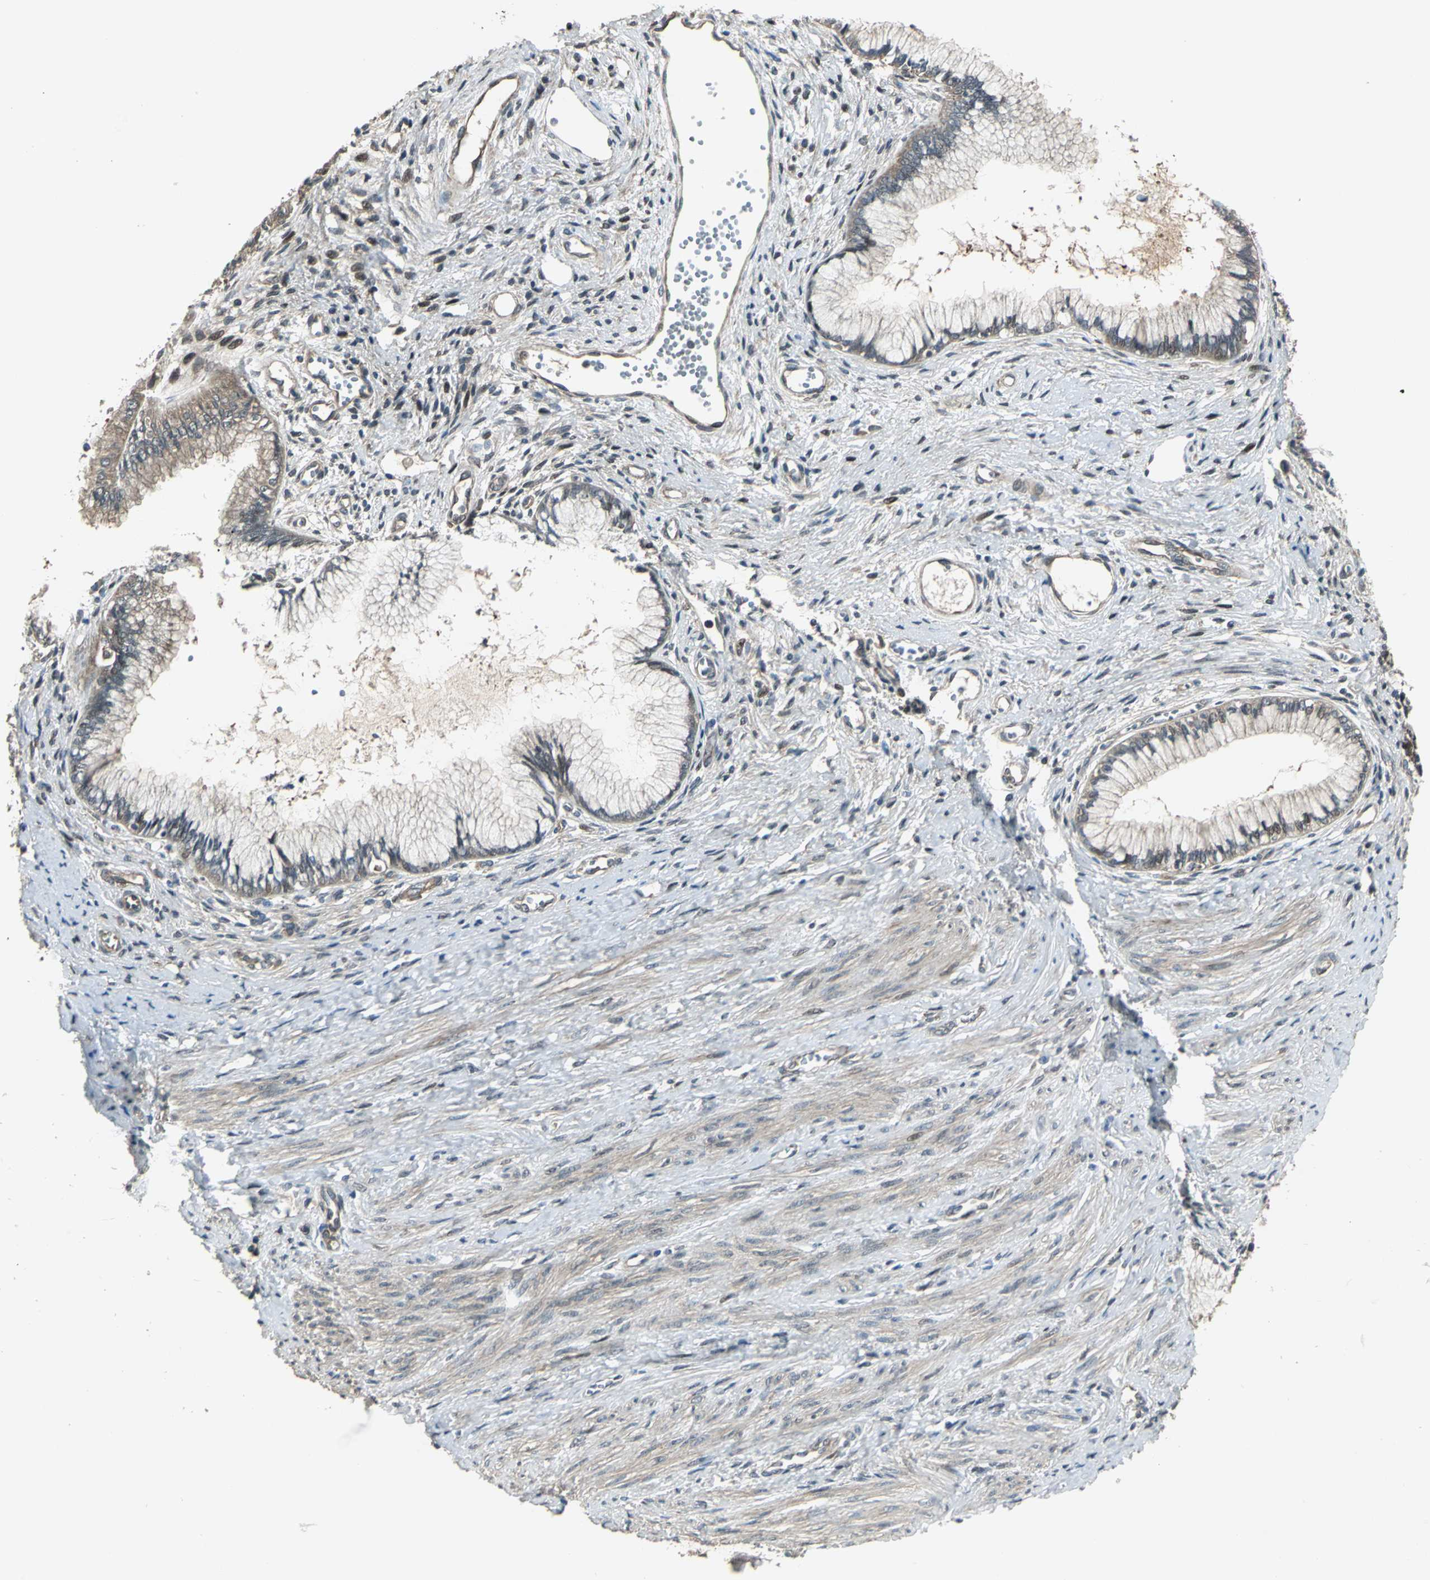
{"staining": {"intensity": "moderate", "quantity": ">75%", "location": "cytoplasmic/membranous"}, "tissue": "cervical cancer", "cell_type": "Tumor cells", "image_type": "cancer", "snomed": [{"axis": "morphology", "description": "Adenocarcinoma, NOS"}, {"axis": "topography", "description": "Cervix"}], "caption": "The photomicrograph exhibits immunohistochemical staining of cervical cancer (adenocarcinoma). There is moderate cytoplasmic/membranous expression is appreciated in approximately >75% of tumor cells. Using DAB (brown) and hematoxylin (blue) stains, captured at high magnification using brightfield microscopy.", "gene": "PFDN1", "patient": {"sex": "female", "age": 36}}